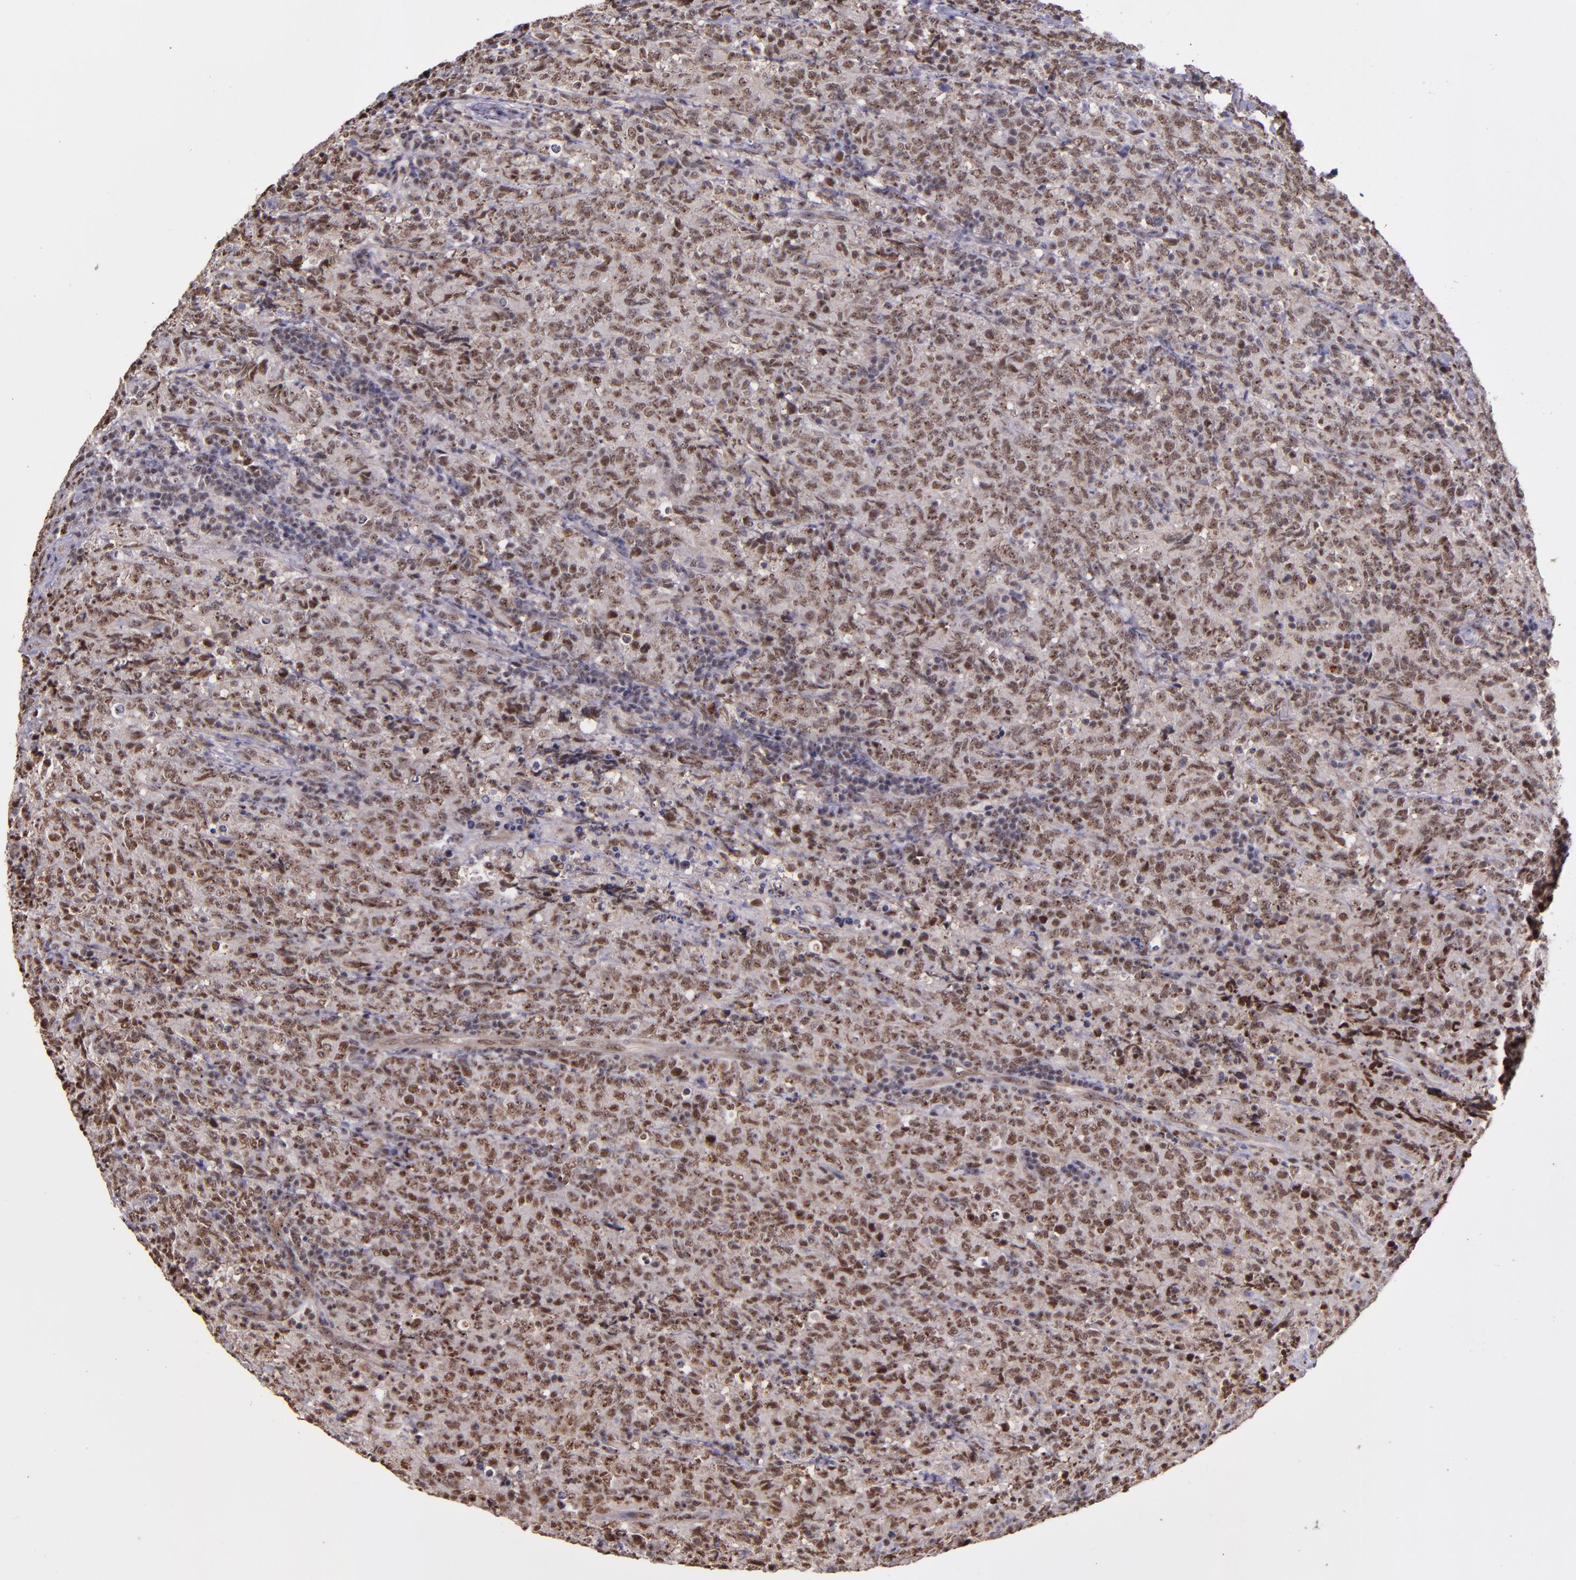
{"staining": {"intensity": "moderate", "quantity": ">75%", "location": "cytoplasmic/membranous,nuclear"}, "tissue": "lymphoma", "cell_type": "Tumor cells", "image_type": "cancer", "snomed": [{"axis": "morphology", "description": "Malignant lymphoma, non-Hodgkin's type, High grade"}, {"axis": "topography", "description": "Tonsil"}], "caption": "Immunohistochemical staining of high-grade malignant lymphoma, non-Hodgkin's type reveals moderate cytoplasmic/membranous and nuclear protein staining in about >75% of tumor cells. The staining was performed using DAB (3,3'-diaminobenzidine), with brown indicating positive protein expression. Nuclei are stained blue with hematoxylin.", "gene": "CECR2", "patient": {"sex": "female", "age": 36}}